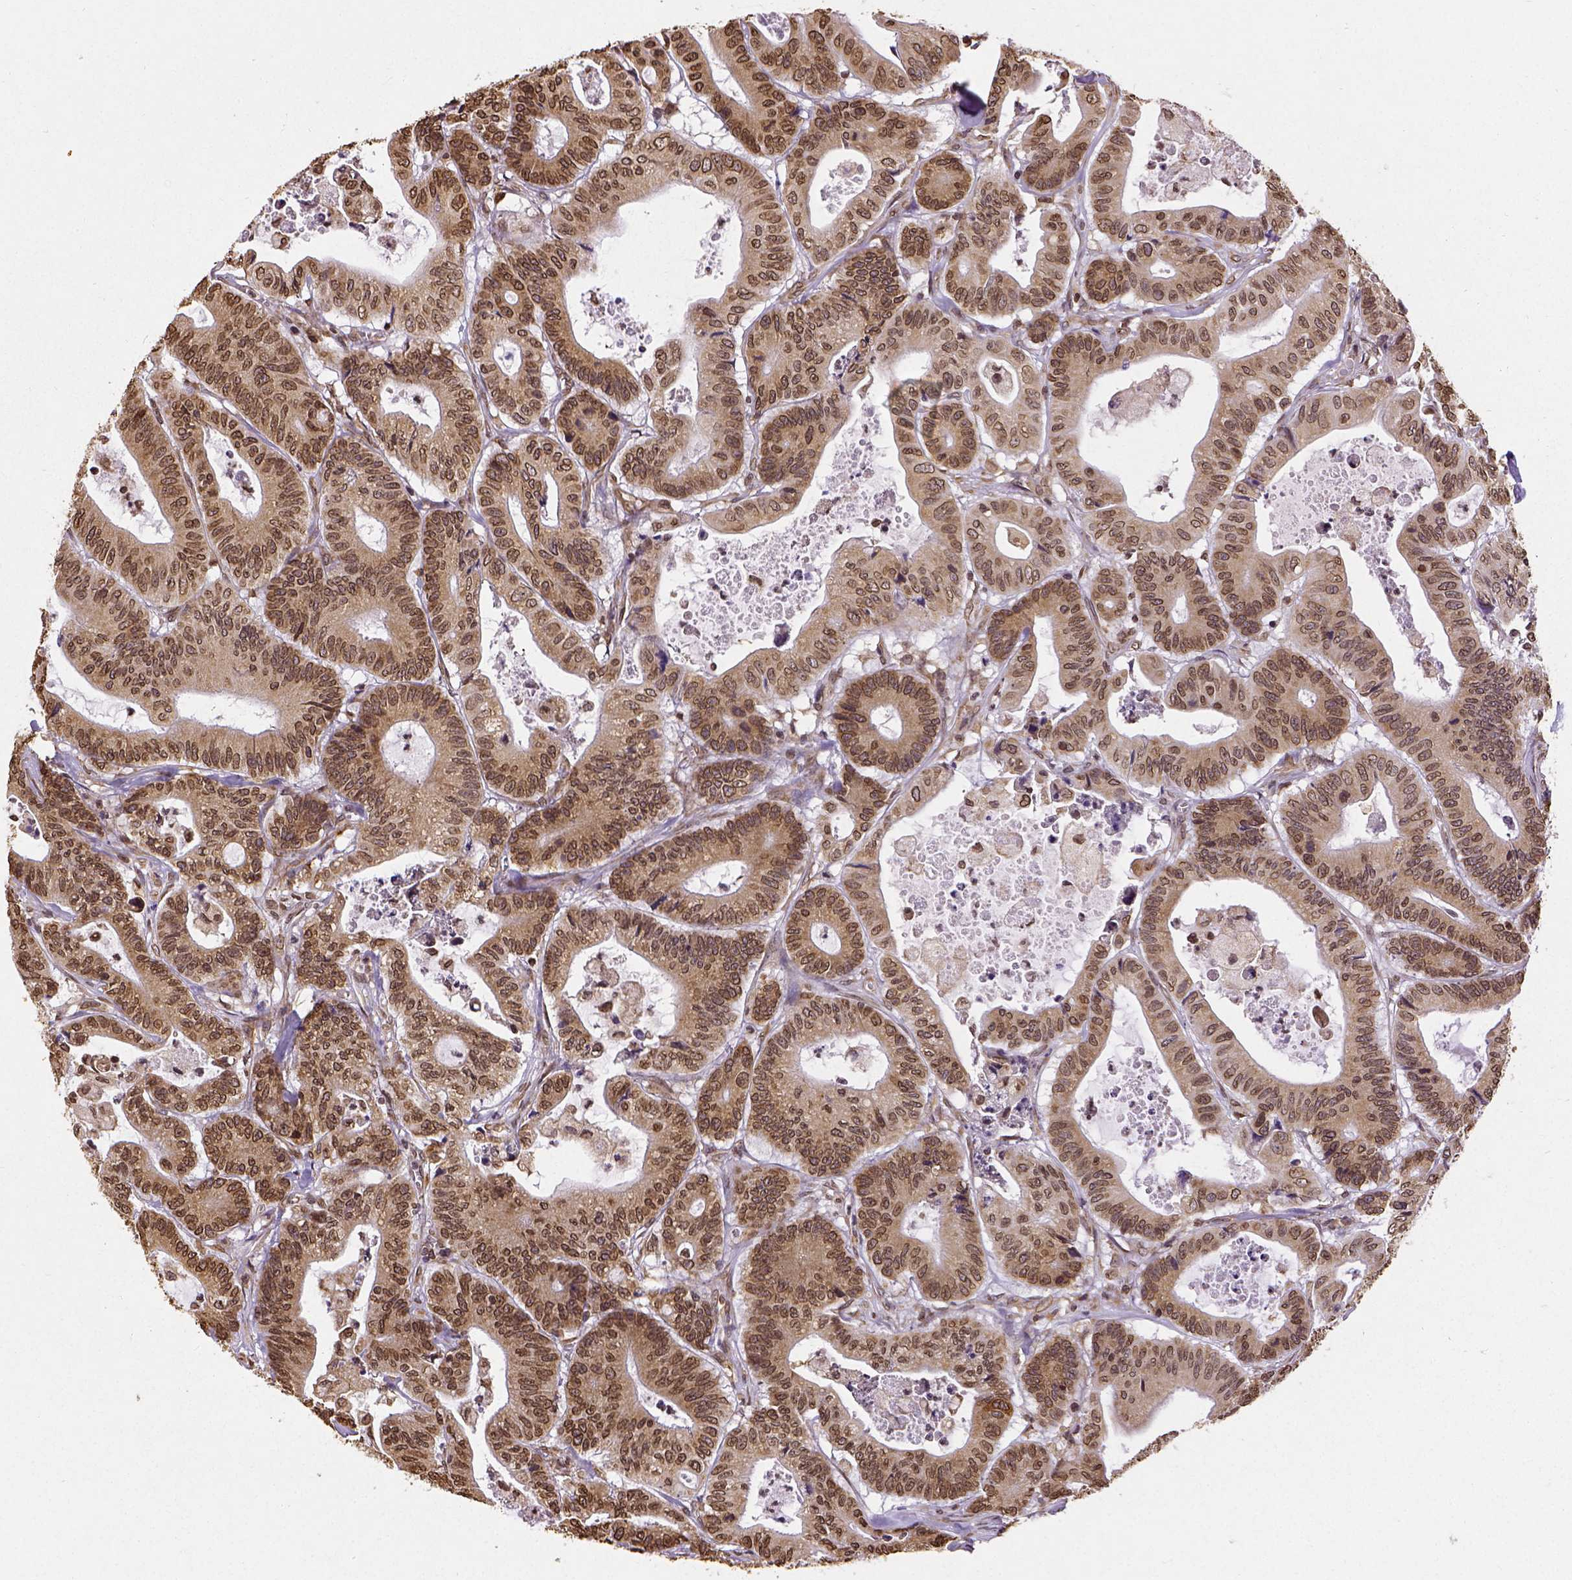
{"staining": {"intensity": "moderate", "quantity": ">75%", "location": "cytoplasmic/membranous,nuclear"}, "tissue": "colorectal cancer", "cell_type": "Tumor cells", "image_type": "cancer", "snomed": [{"axis": "morphology", "description": "Adenocarcinoma, NOS"}, {"axis": "topography", "description": "Colon"}], "caption": "IHC photomicrograph of neoplastic tissue: human colorectal adenocarcinoma stained using immunohistochemistry reveals medium levels of moderate protein expression localized specifically in the cytoplasmic/membranous and nuclear of tumor cells, appearing as a cytoplasmic/membranous and nuclear brown color.", "gene": "MTDH", "patient": {"sex": "female", "age": 84}}